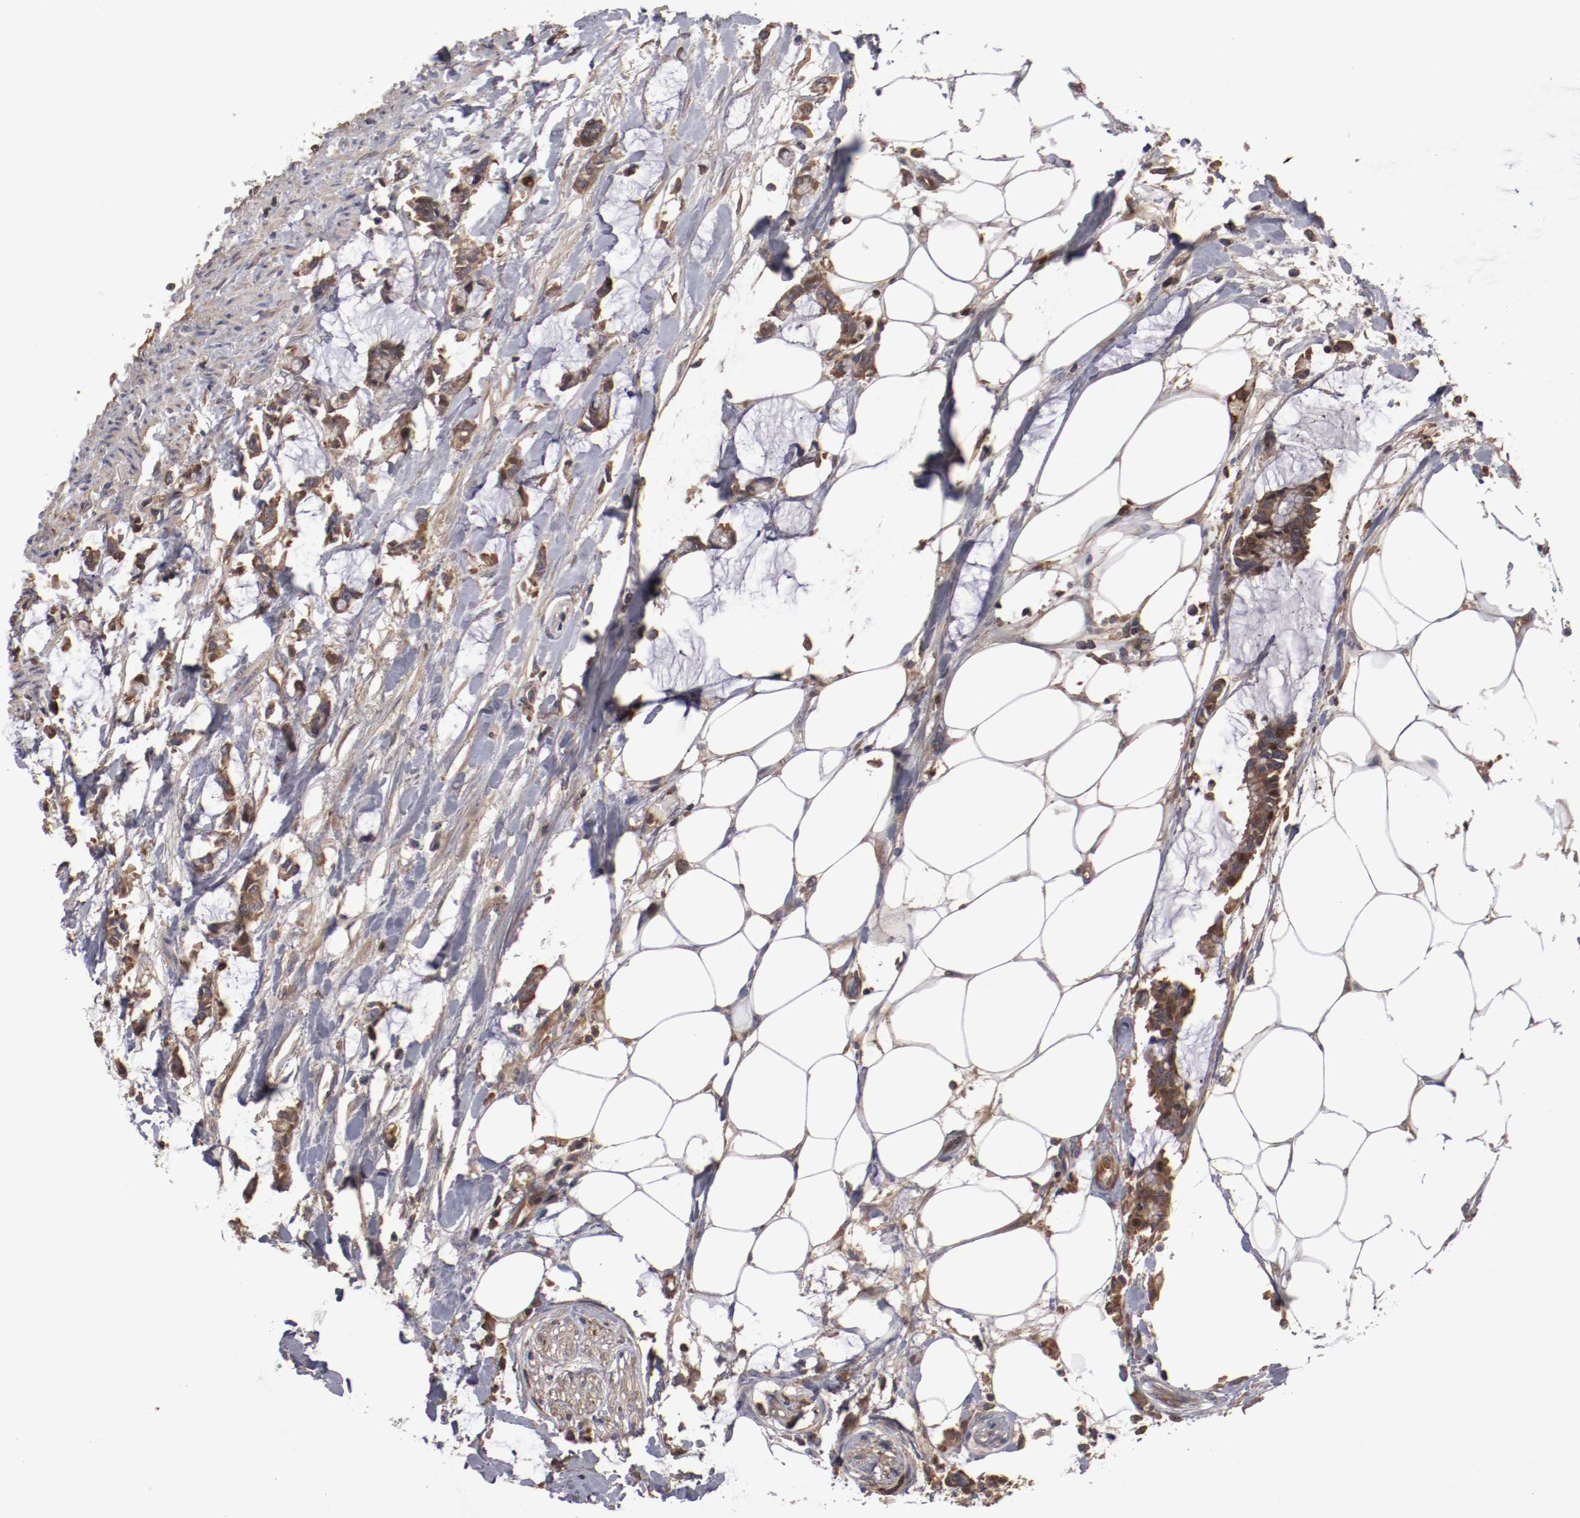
{"staining": {"intensity": "moderate", "quantity": ">75%", "location": "cytoplasmic/membranous"}, "tissue": "colorectal cancer", "cell_type": "Tumor cells", "image_type": "cancer", "snomed": [{"axis": "morphology", "description": "Normal tissue, NOS"}, {"axis": "morphology", "description": "Adenocarcinoma, NOS"}, {"axis": "topography", "description": "Colon"}, {"axis": "topography", "description": "Peripheral nerve tissue"}], "caption": "This is a photomicrograph of IHC staining of colorectal adenocarcinoma, which shows moderate positivity in the cytoplasmic/membranous of tumor cells.", "gene": "CP", "patient": {"sex": "male", "age": 14}}